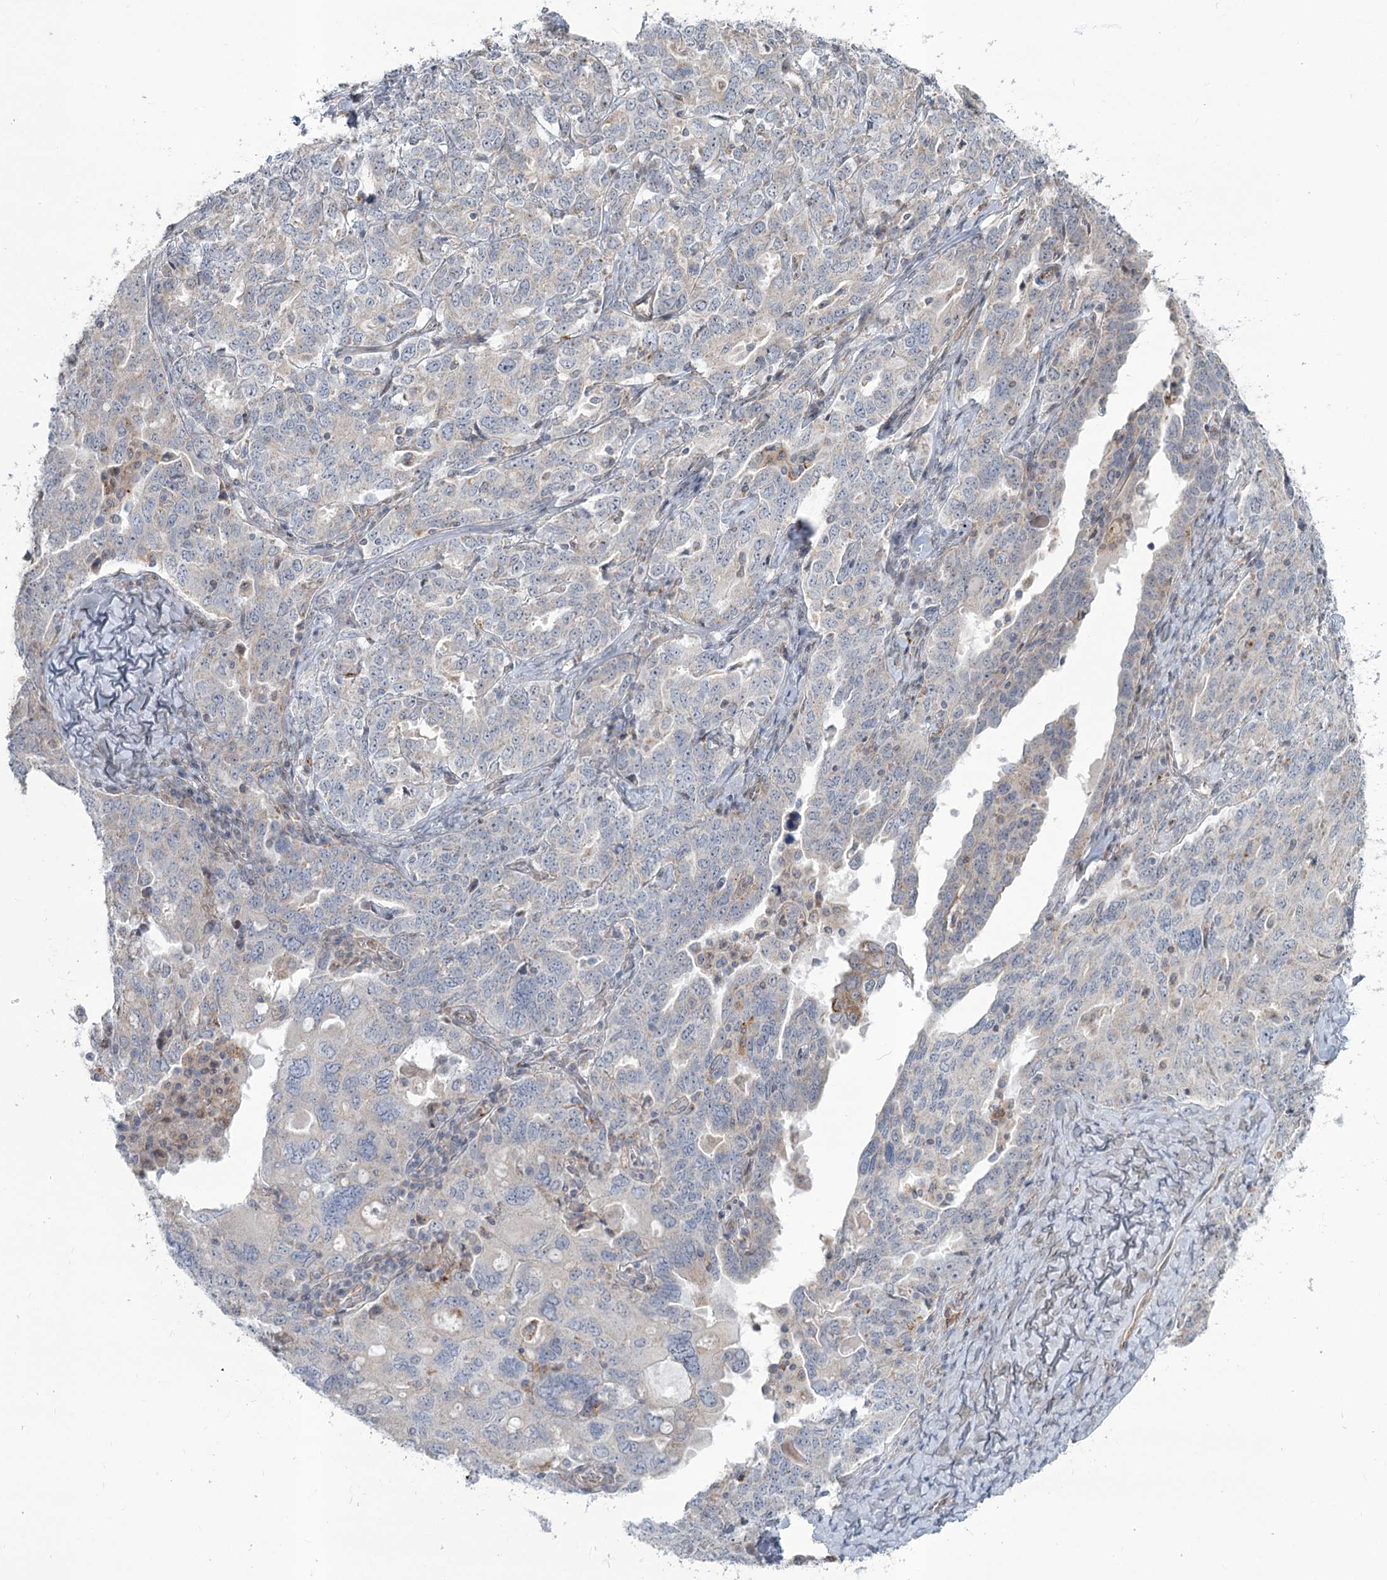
{"staining": {"intensity": "negative", "quantity": "none", "location": "none"}, "tissue": "ovarian cancer", "cell_type": "Tumor cells", "image_type": "cancer", "snomed": [{"axis": "morphology", "description": "Carcinoma, endometroid"}, {"axis": "topography", "description": "Ovary"}], "caption": "Tumor cells are negative for brown protein staining in endometroid carcinoma (ovarian). (DAB immunohistochemistry with hematoxylin counter stain).", "gene": "MTG1", "patient": {"sex": "female", "age": 62}}